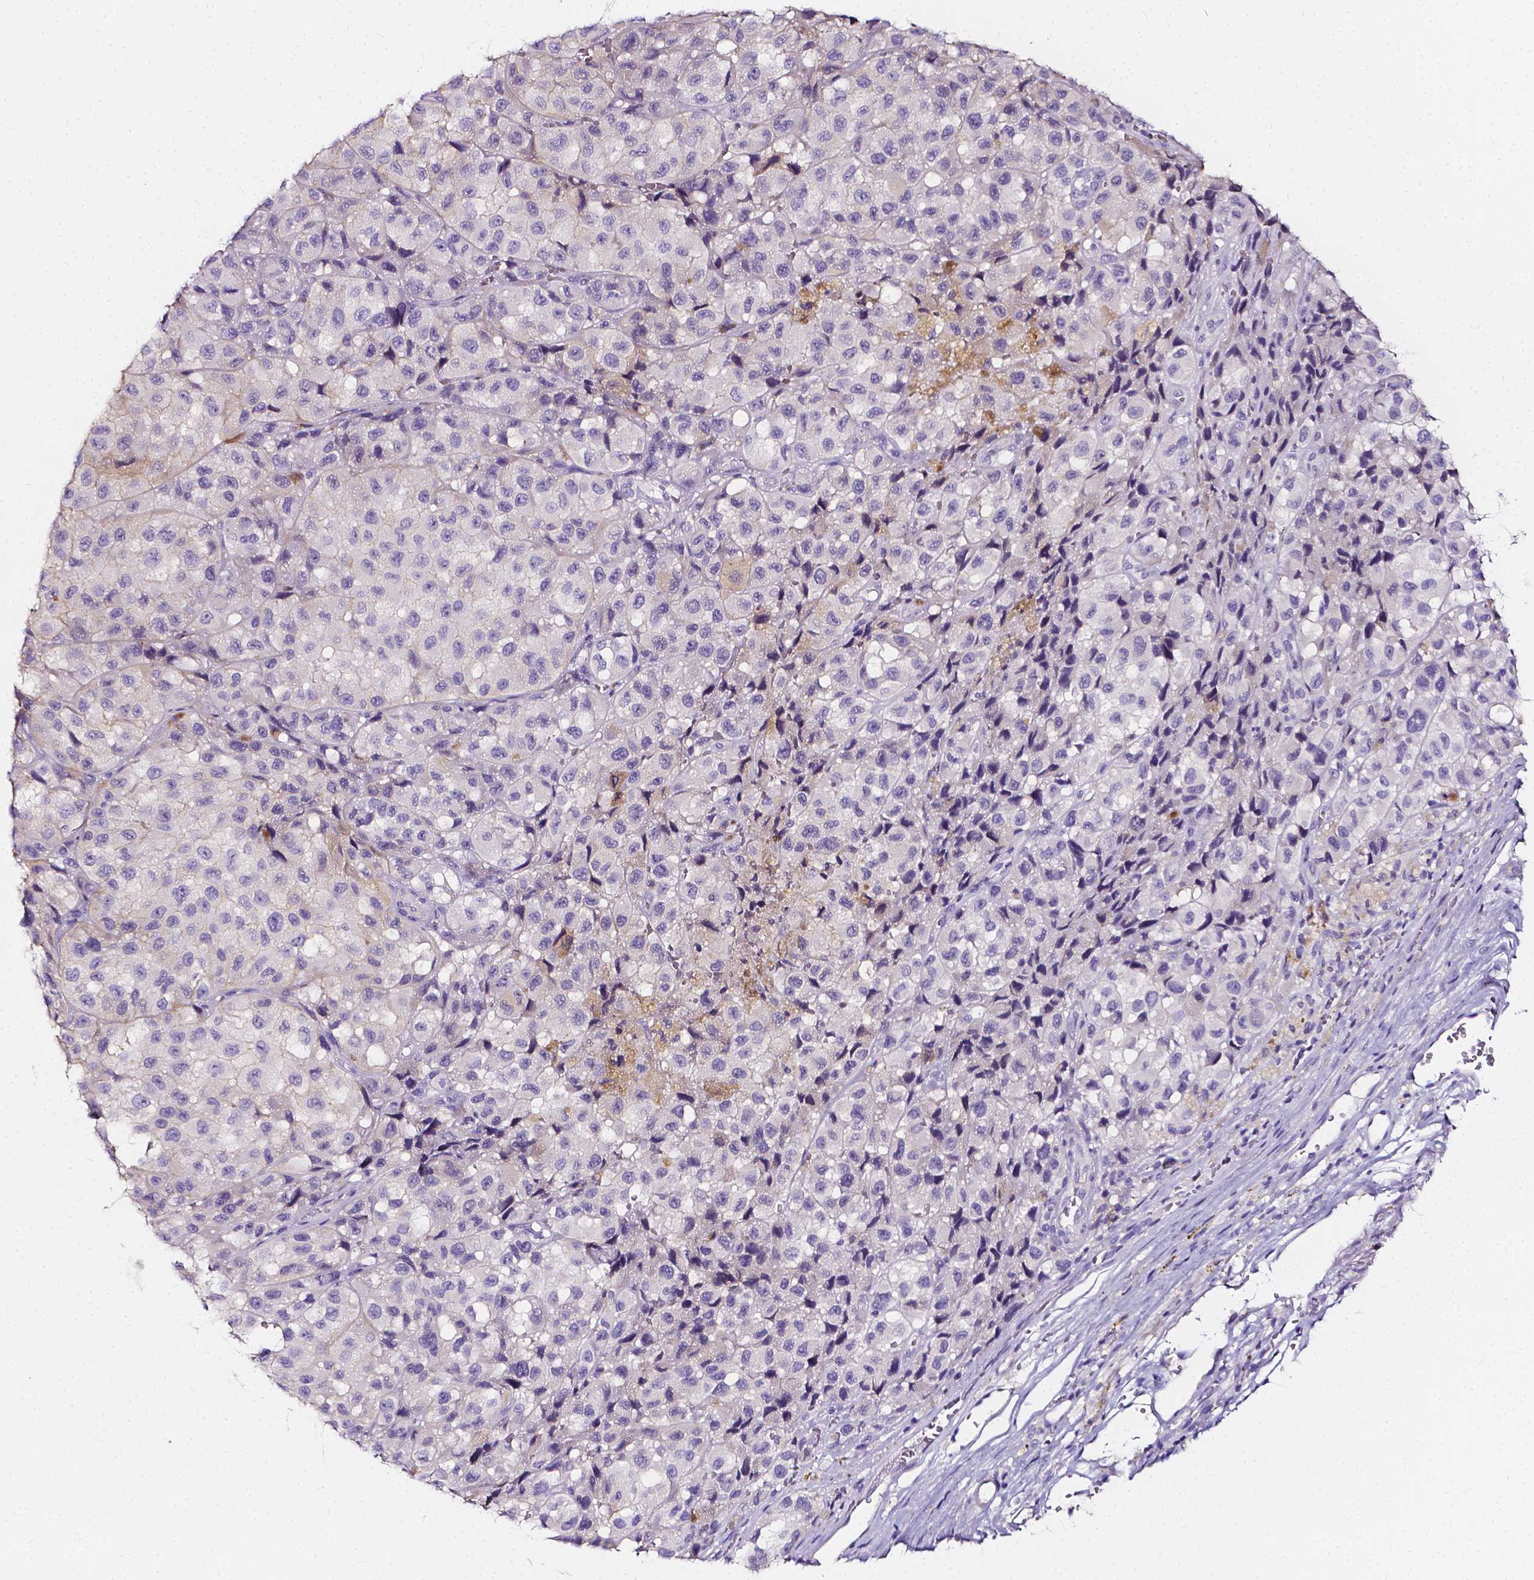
{"staining": {"intensity": "moderate", "quantity": "<25%", "location": "cytoplasmic/membranous"}, "tissue": "melanoma", "cell_type": "Tumor cells", "image_type": "cancer", "snomed": [{"axis": "morphology", "description": "Malignant melanoma, NOS"}, {"axis": "topography", "description": "Skin"}], "caption": "Protein staining displays moderate cytoplasmic/membranous expression in about <25% of tumor cells in malignant melanoma.", "gene": "CLSTN2", "patient": {"sex": "male", "age": 93}}